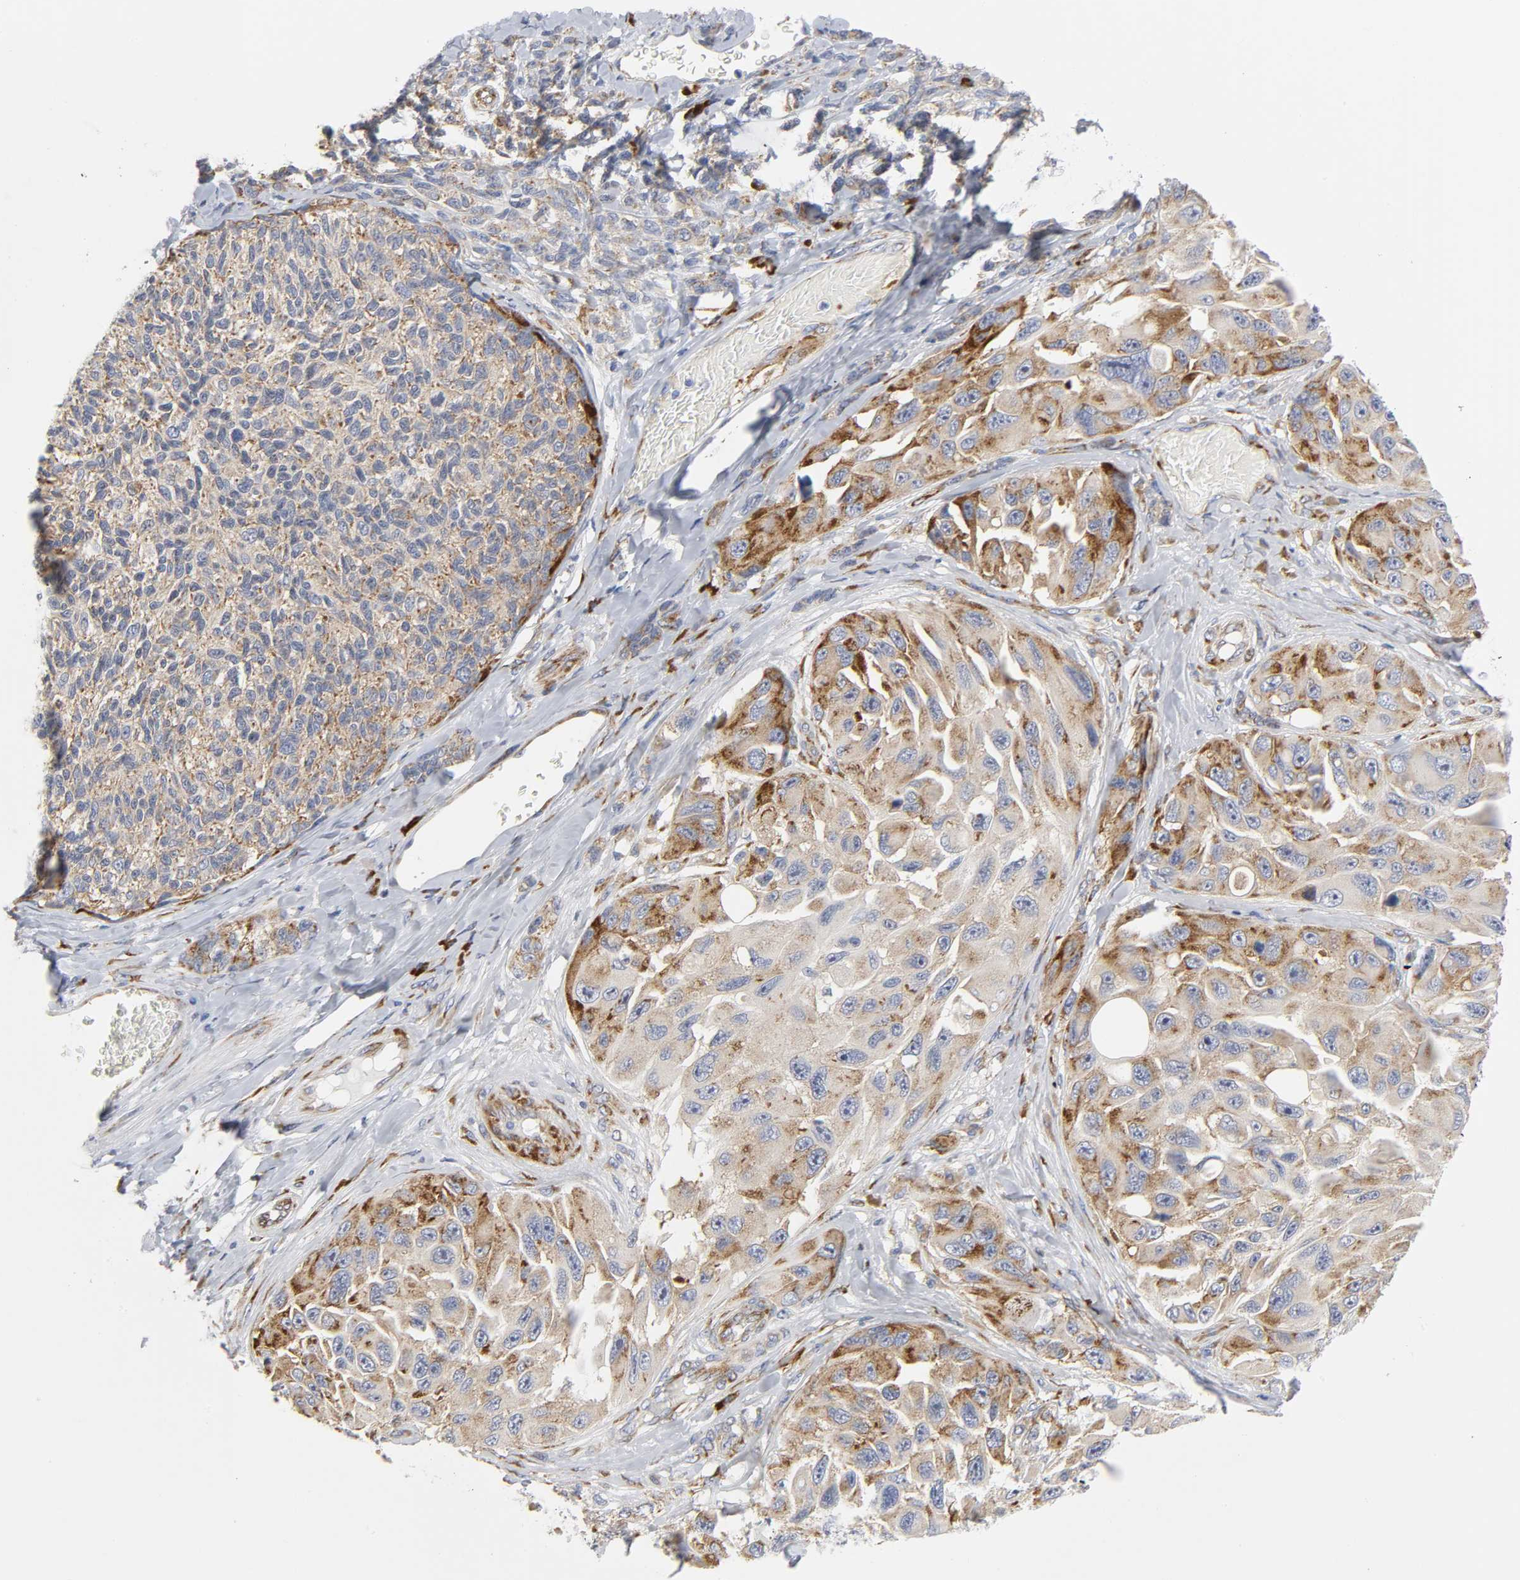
{"staining": {"intensity": "strong", "quantity": ">75%", "location": "cytoplasmic/membranous"}, "tissue": "melanoma", "cell_type": "Tumor cells", "image_type": "cancer", "snomed": [{"axis": "morphology", "description": "Malignant melanoma, NOS"}, {"axis": "topography", "description": "Skin"}], "caption": "The image displays staining of malignant melanoma, revealing strong cytoplasmic/membranous protein positivity (brown color) within tumor cells.", "gene": "REL", "patient": {"sex": "female", "age": 73}}